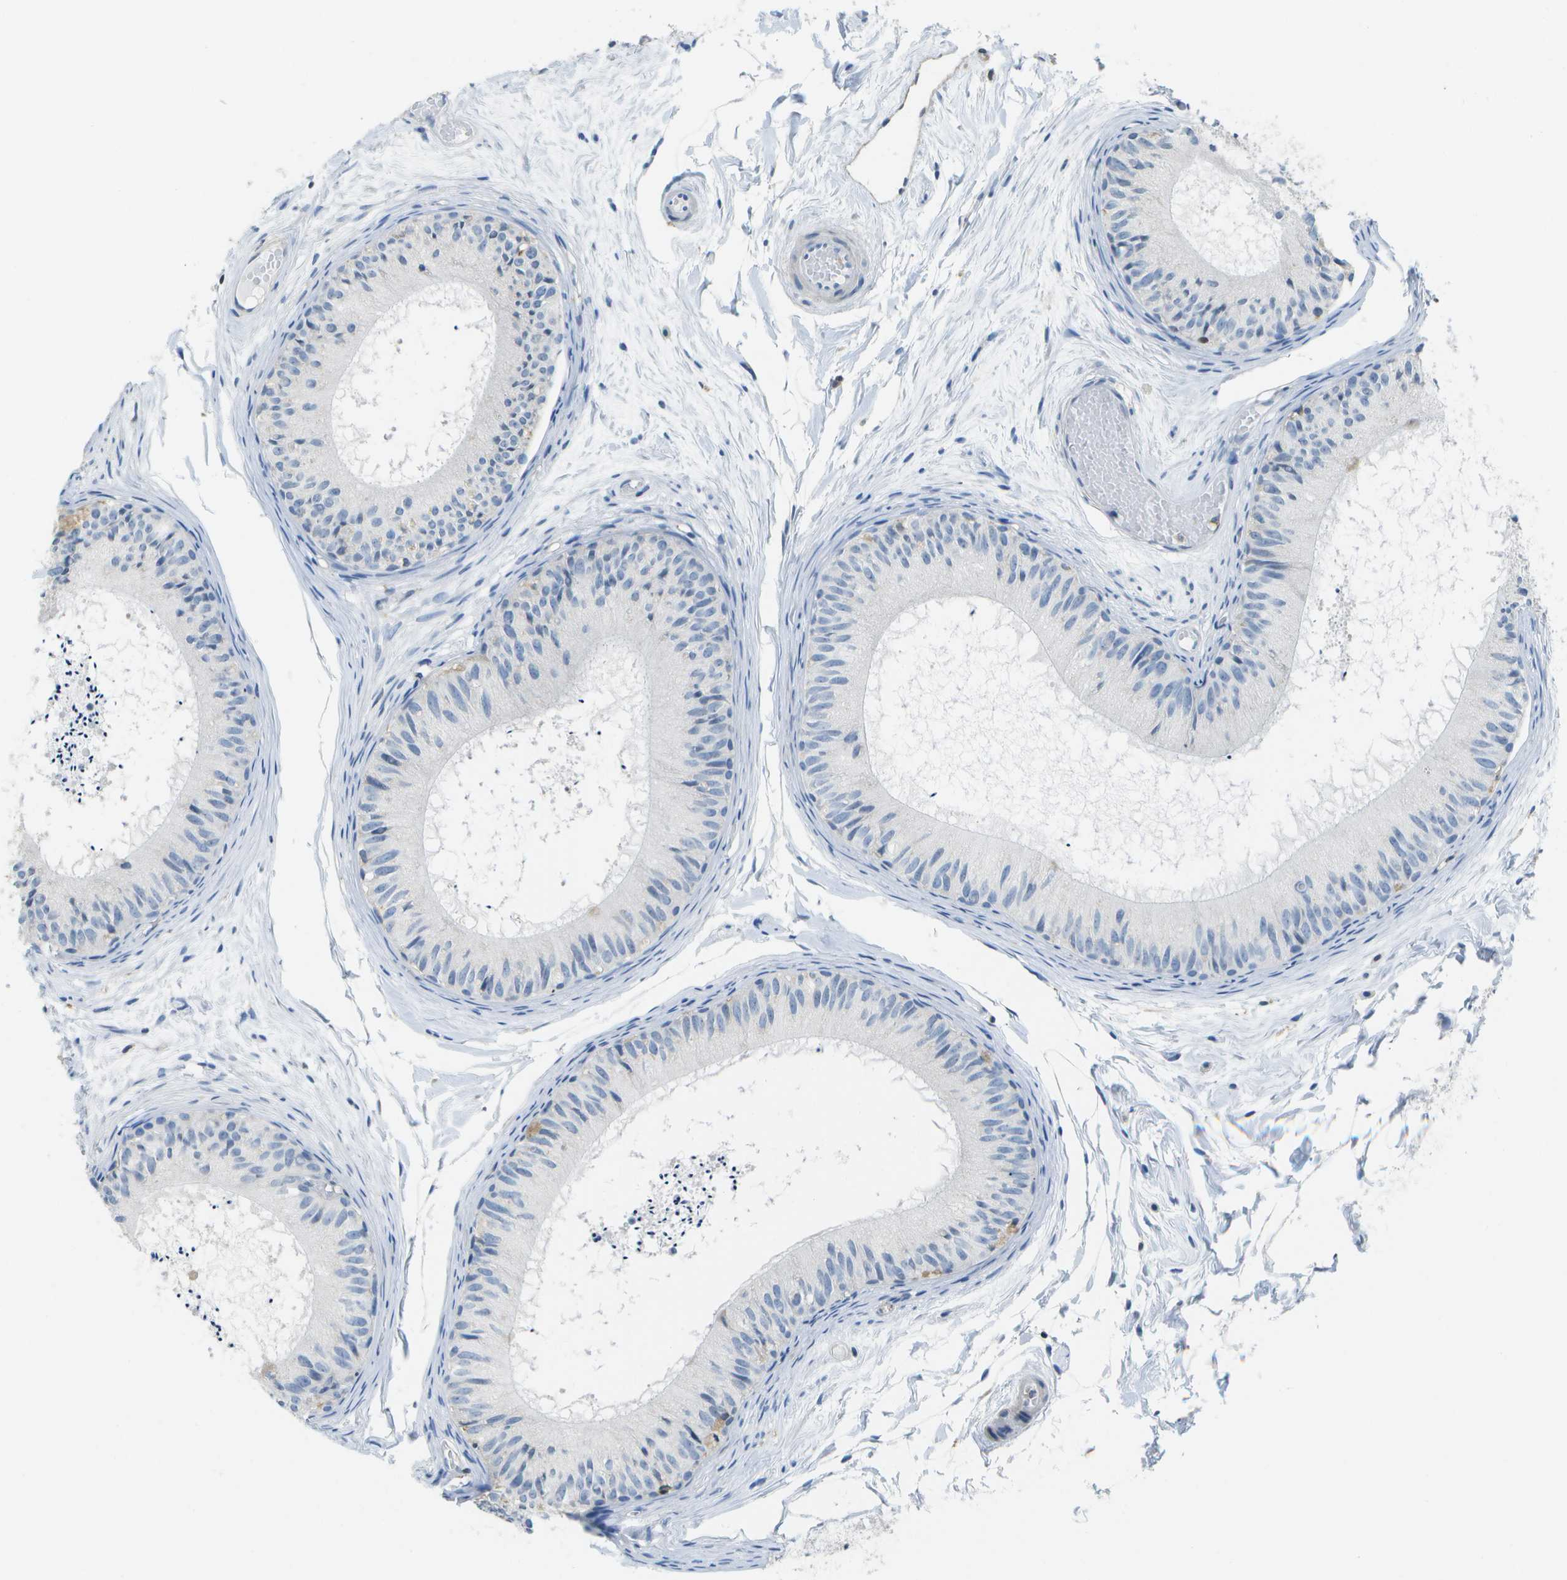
{"staining": {"intensity": "weak", "quantity": "<25%", "location": "cytoplasmic/membranous"}, "tissue": "epididymis", "cell_type": "Glandular cells", "image_type": "normal", "snomed": [{"axis": "morphology", "description": "Normal tissue, NOS"}, {"axis": "topography", "description": "Epididymis"}], "caption": "DAB immunohistochemical staining of benign epididymis shows no significant staining in glandular cells.", "gene": "RCSD1", "patient": {"sex": "male", "age": 46}}